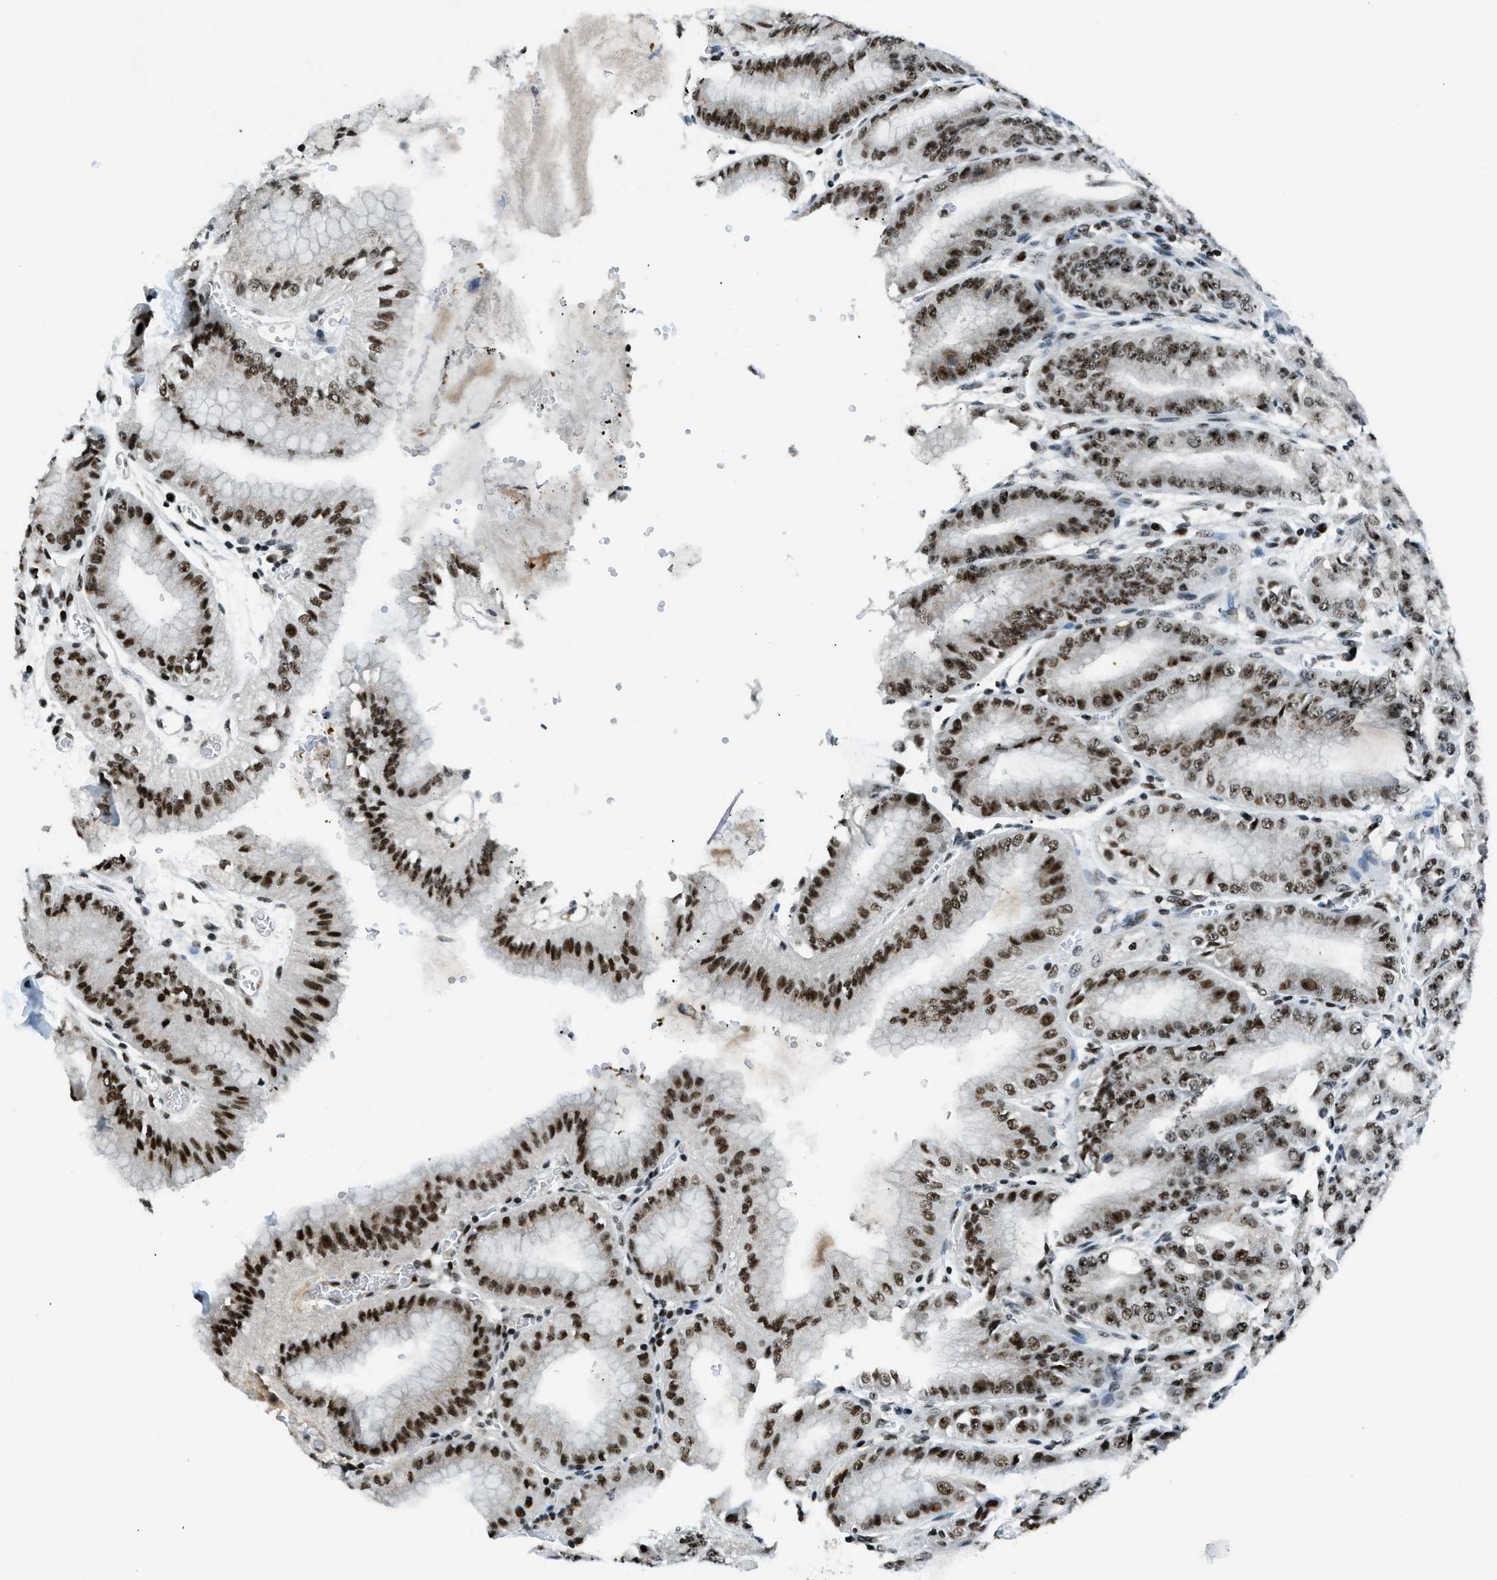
{"staining": {"intensity": "strong", "quantity": ">75%", "location": "nuclear"}, "tissue": "stomach", "cell_type": "Glandular cells", "image_type": "normal", "snomed": [{"axis": "morphology", "description": "Normal tissue, NOS"}, {"axis": "topography", "description": "Stomach, lower"}], "caption": "The immunohistochemical stain highlights strong nuclear positivity in glandular cells of normal stomach.", "gene": "RAD51B", "patient": {"sex": "male", "age": 71}}